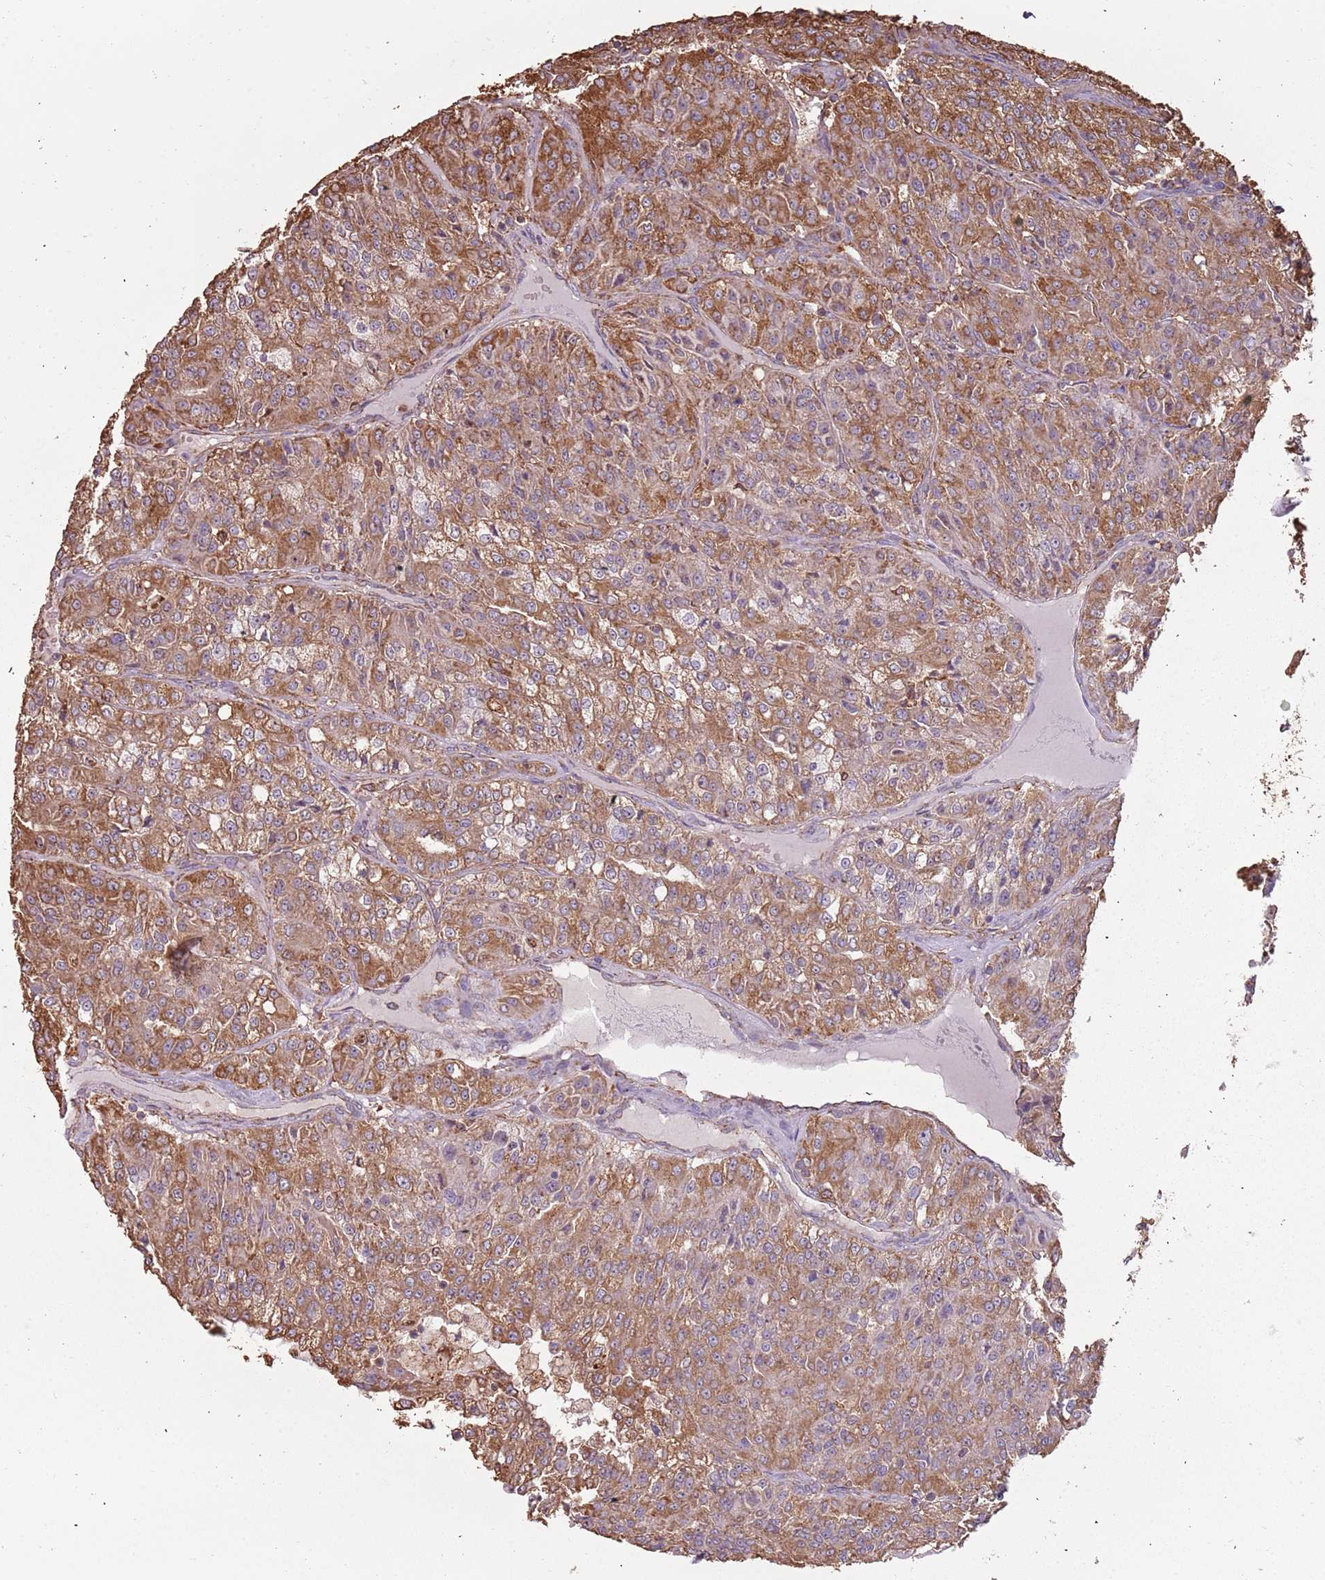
{"staining": {"intensity": "moderate", "quantity": ">75%", "location": "cytoplasmic/membranous"}, "tissue": "renal cancer", "cell_type": "Tumor cells", "image_type": "cancer", "snomed": [{"axis": "morphology", "description": "Adenocarcinoma, NOS"}, {"axis": "topography", "description": "Kidney"}], "caption": "A medium amount of moderate cytoplasmic/membranous staining is present in about >75% of tumor cells in renal cancer tissue.", "gene": "ATOSB", "patient": {"sex": "female", "age": 63}}